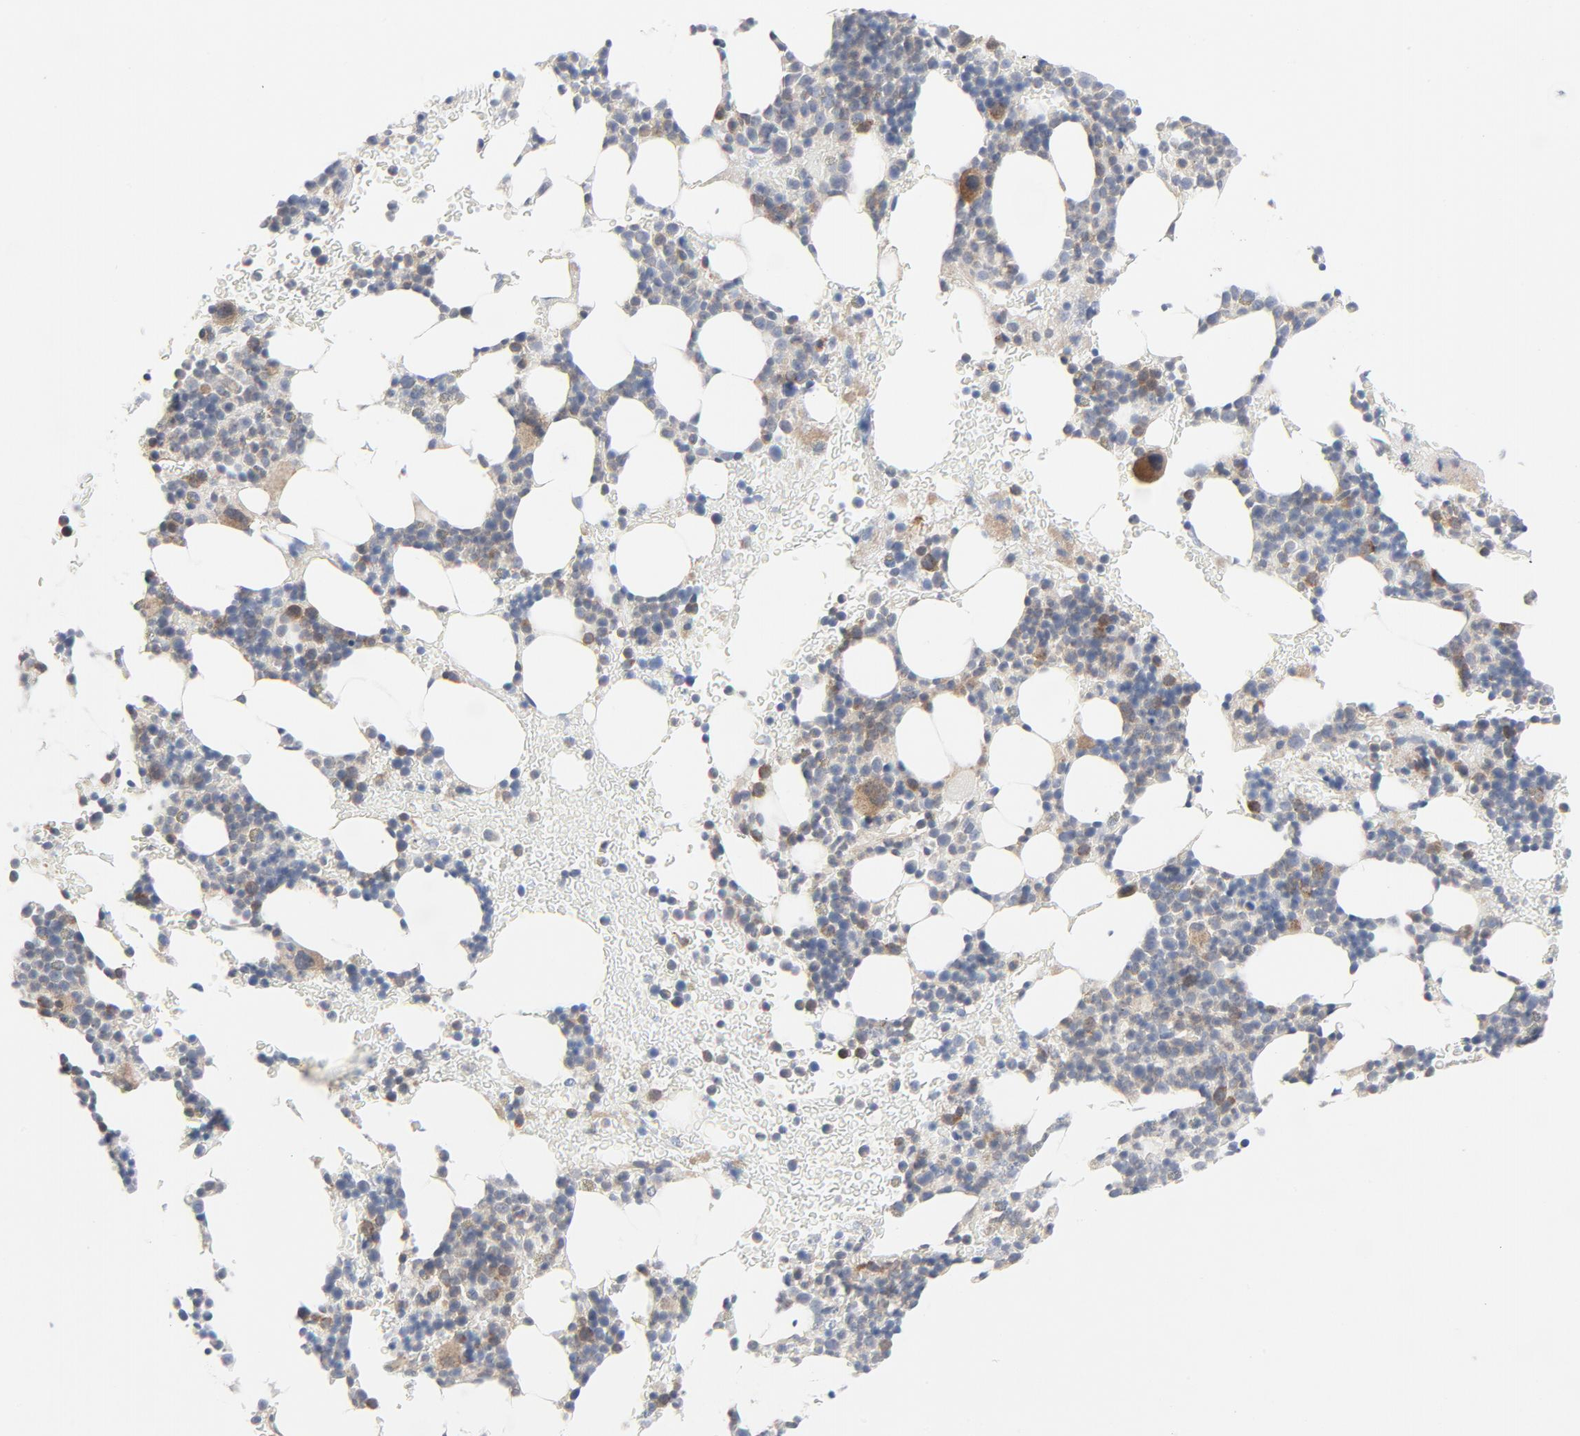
{"staining": {"intensity": "weak", "quantity": ">75%", "location": "cytoplasmic/membranous"}, "tissue": "bone marrow", "cell_type": "Hematopoietic cells", "image_type": "normal", "snomed": [{"axis": "morphology", "description": "Normal tissue, NOS"}, {"axis": "topography", "description": "Bone marrow"}], "caption": "This is an image of immunohistochemistry staining of benign bone marrow, which shows weak staining in the cytoplasmic/membranous of hematopoietic cells.", "gene": "TSG101", "patient": {"sex": "male", "age": 17}}